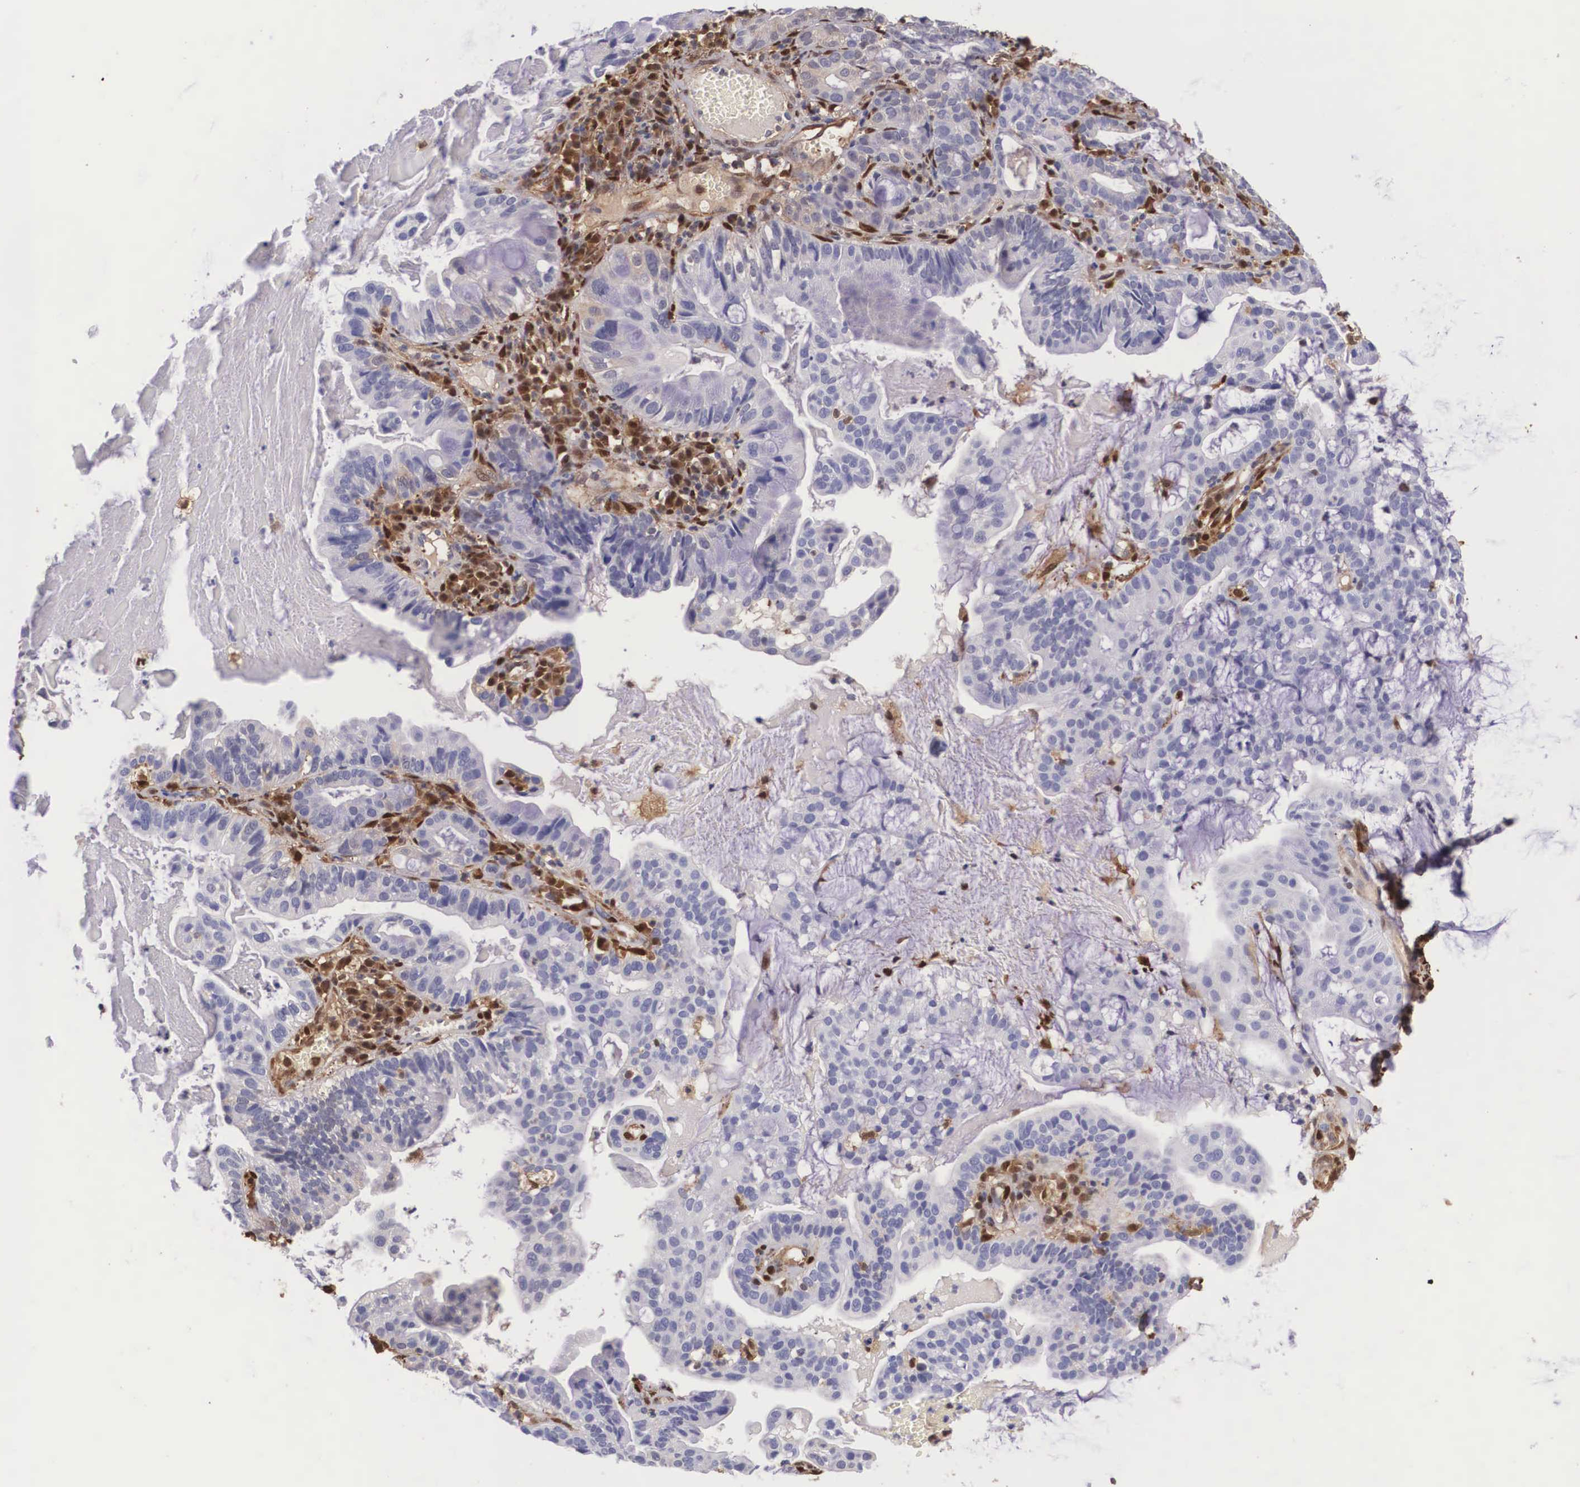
{"staining": {"intensity": "negative", "quantity": "none", "location": "none"}, "tissue": "cervical cancer", "cell_type": "Tumor cells", "image_type": "cancer", "snomed": [{"axis": "morphology", "description": "Adenocarcinoma, NOS"}, {"axis": "topography", "description": "Cervix"}], "caption": "Histopathology image shows no protein expression in tumor cells of cervical cancer (adenocarcinoma) tissue.", "gene": "LGALS1", "patient": {"sex": "female", "age": 41}}